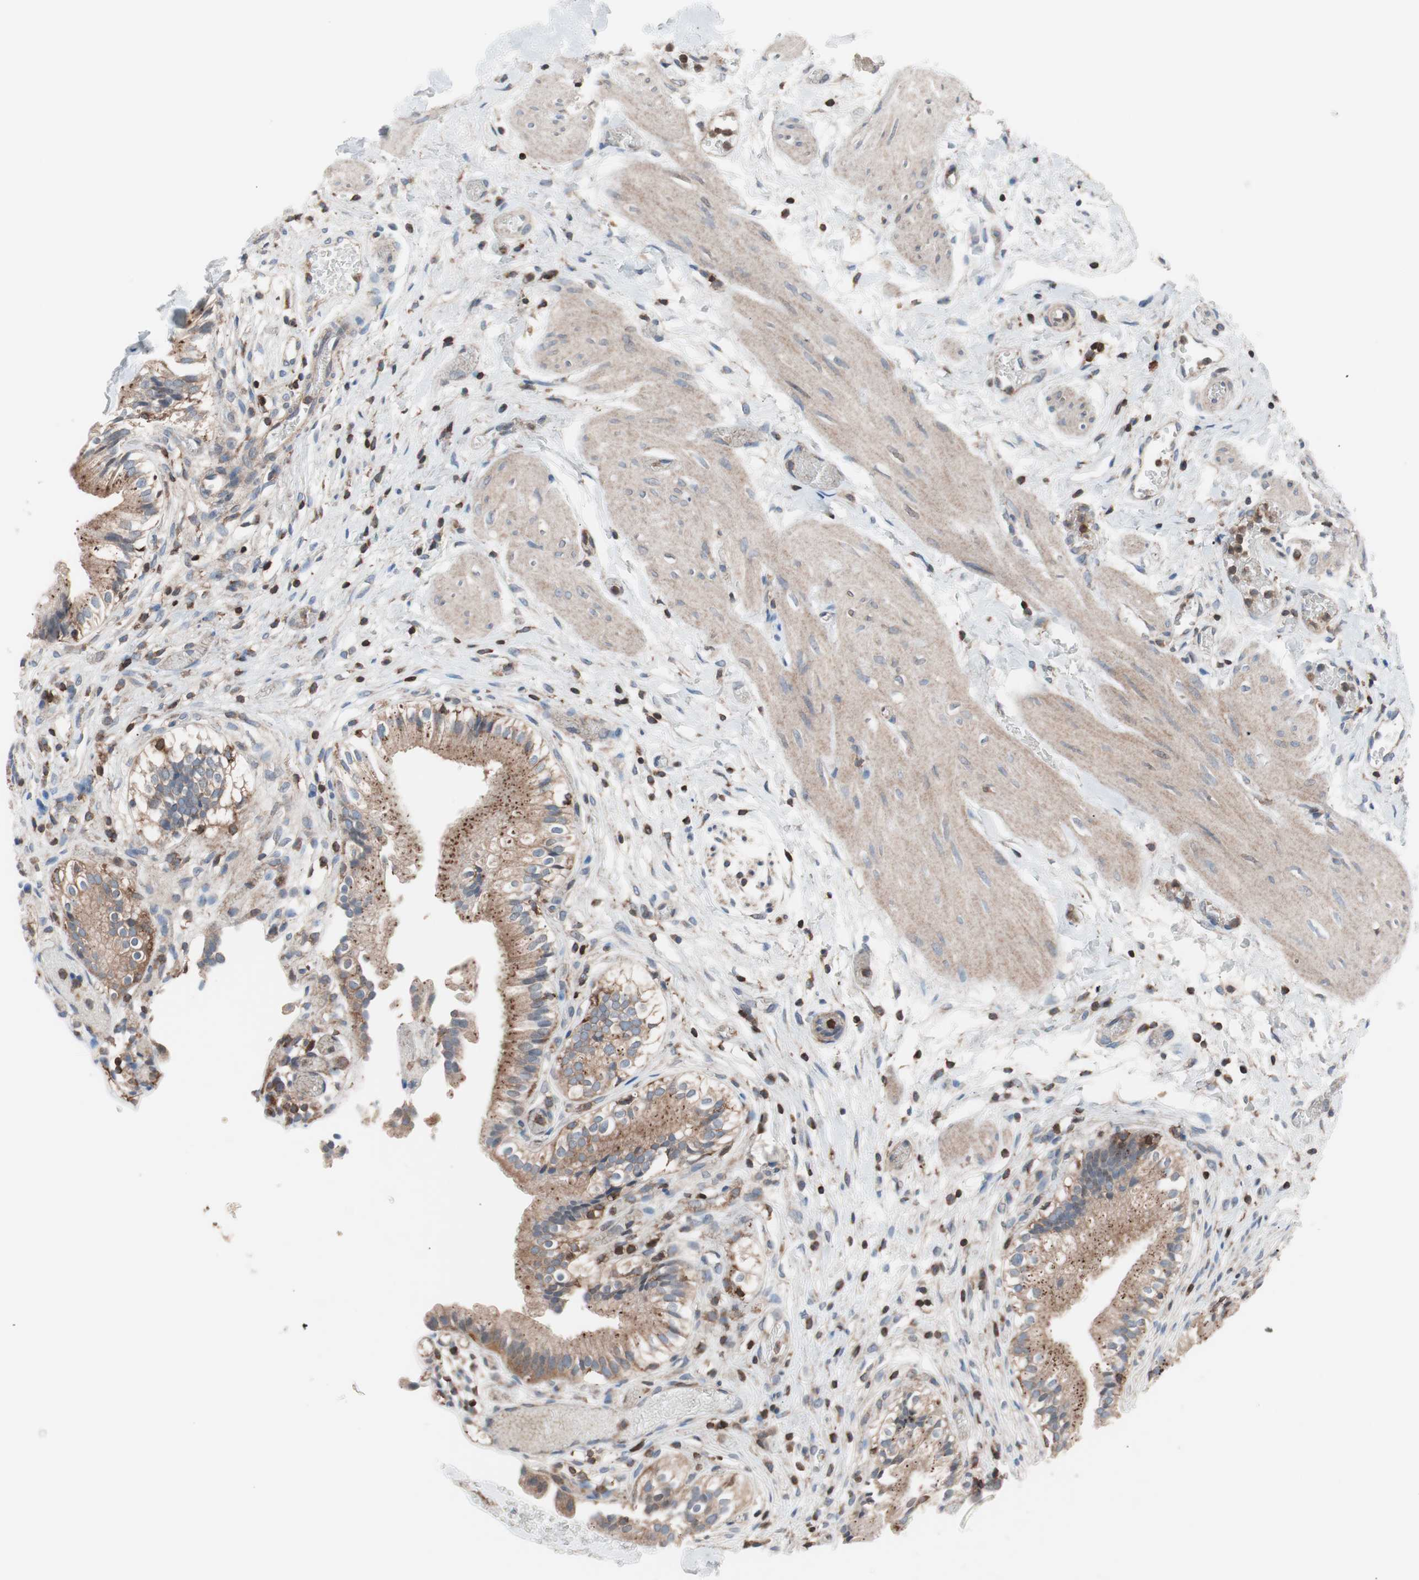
{"staining": {"intensity": "moderate", "quantity": ">75%", "location": "cytoplasmic/membranous"}, "tissue": "gallbladder", "cell_type": "Glandular cells", "image_type": "normal", "snomed": [{"axis": "morphology", "description": "Normal tissue, NOS"}, {"axis": "topography", "description": "Gallbladder"}], "caption": "A medium amount of moderate cytoplasmic/membranous expression is seen in about >75% of glandular cells in unremarkable gallbladder.", "gene": "PIK3R1", "patient": {"sex": "male", "age": 65}}